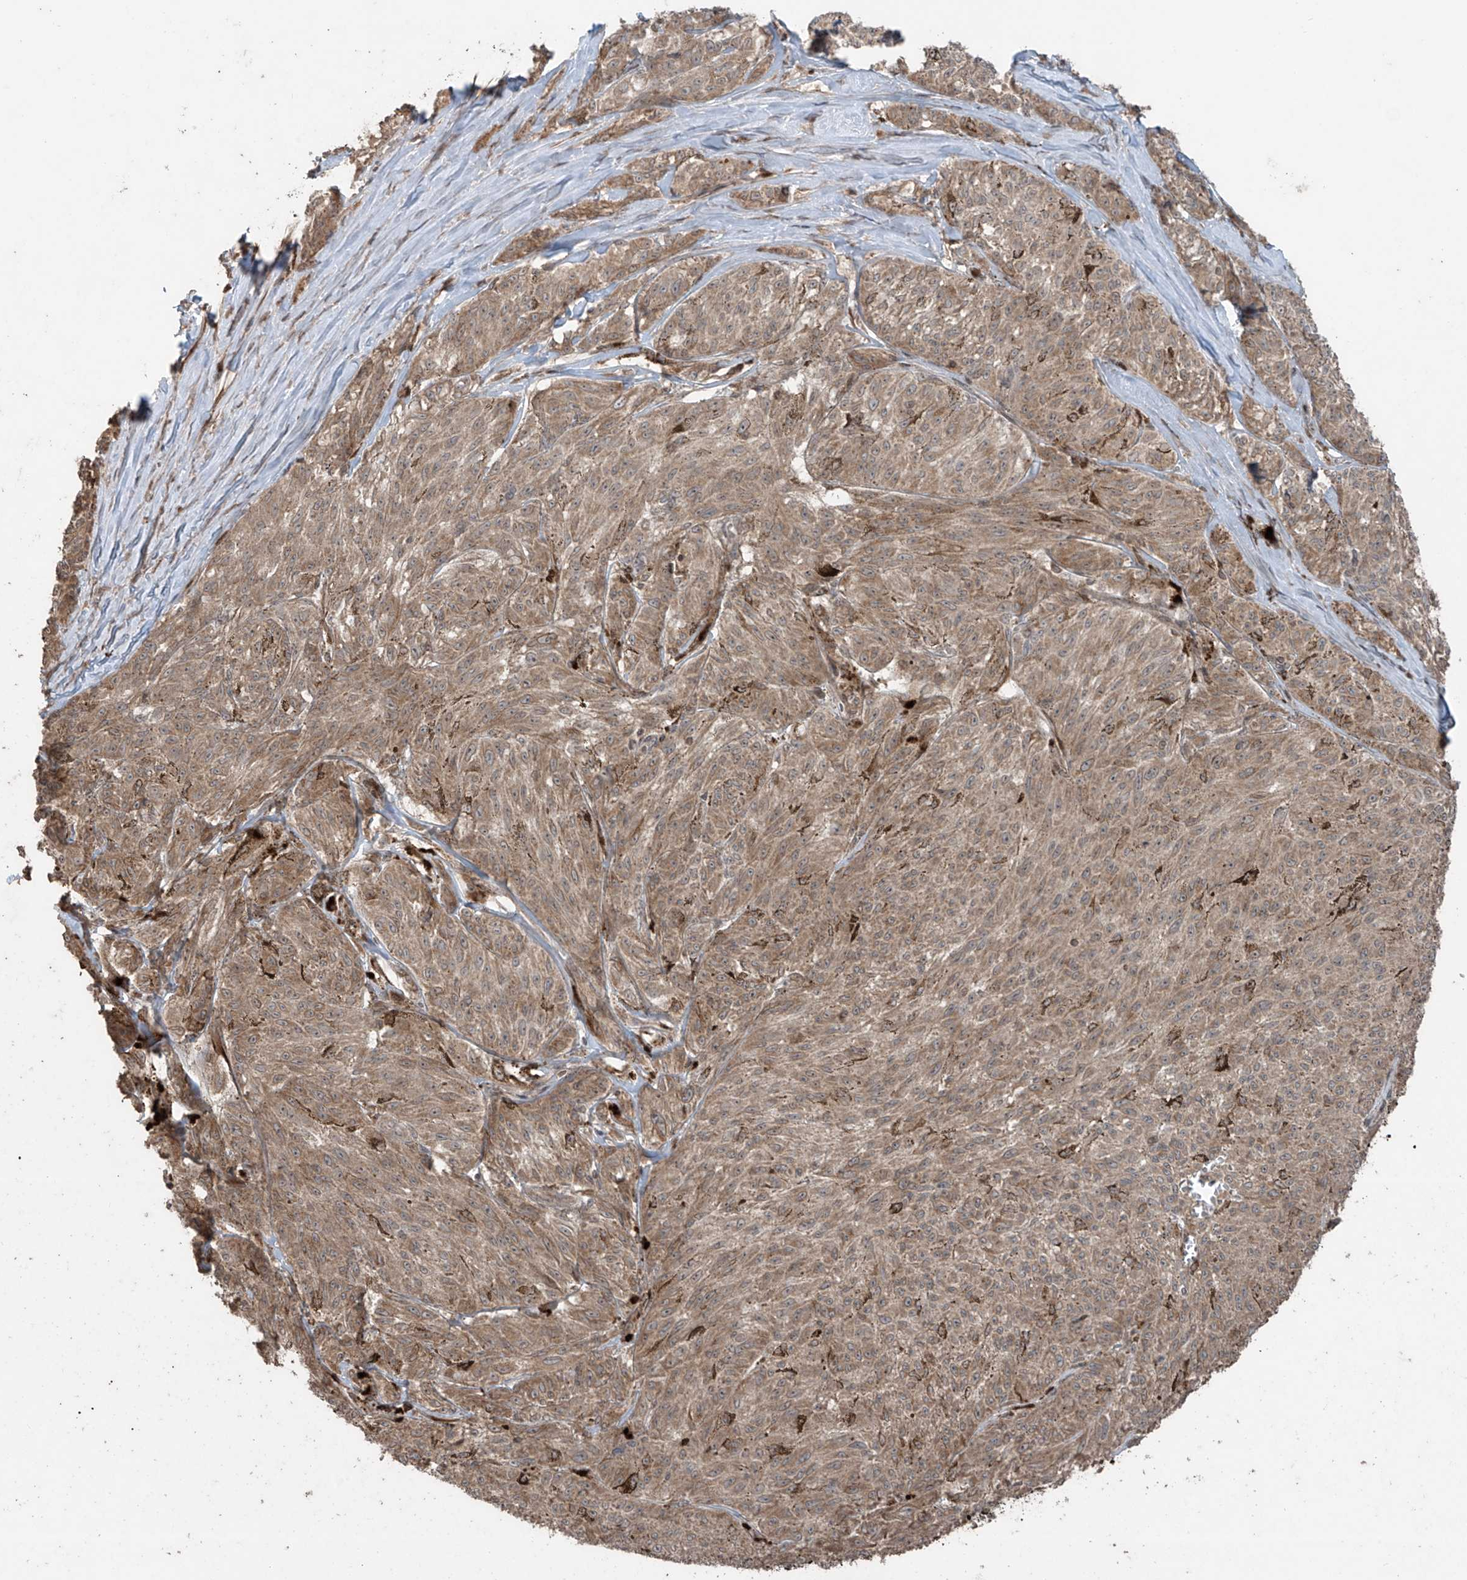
{"staining": {"intensity": "moderate", "quantity": ">75%", "location": "cytoplasmic/membranous"}, "tissue": "melanoma", "cell_type": "Tumor cells", "image_type": "cancer", "snomed": [{"axis": "morphology", "description": "Malignant melanoma, NOS"}, {"axis": "topography", "description": "Skin"}], "caption": "The histopathology image demonstrates a brown stain indicating the presence of a protein in the cytoplasmic/membranous of tumor cells in malignant melanoma. (DAB IHC with brightfield microscopy, high magnification).", "gene": "PGPEP1", "patient": {"sex": "female", "age": 72}}